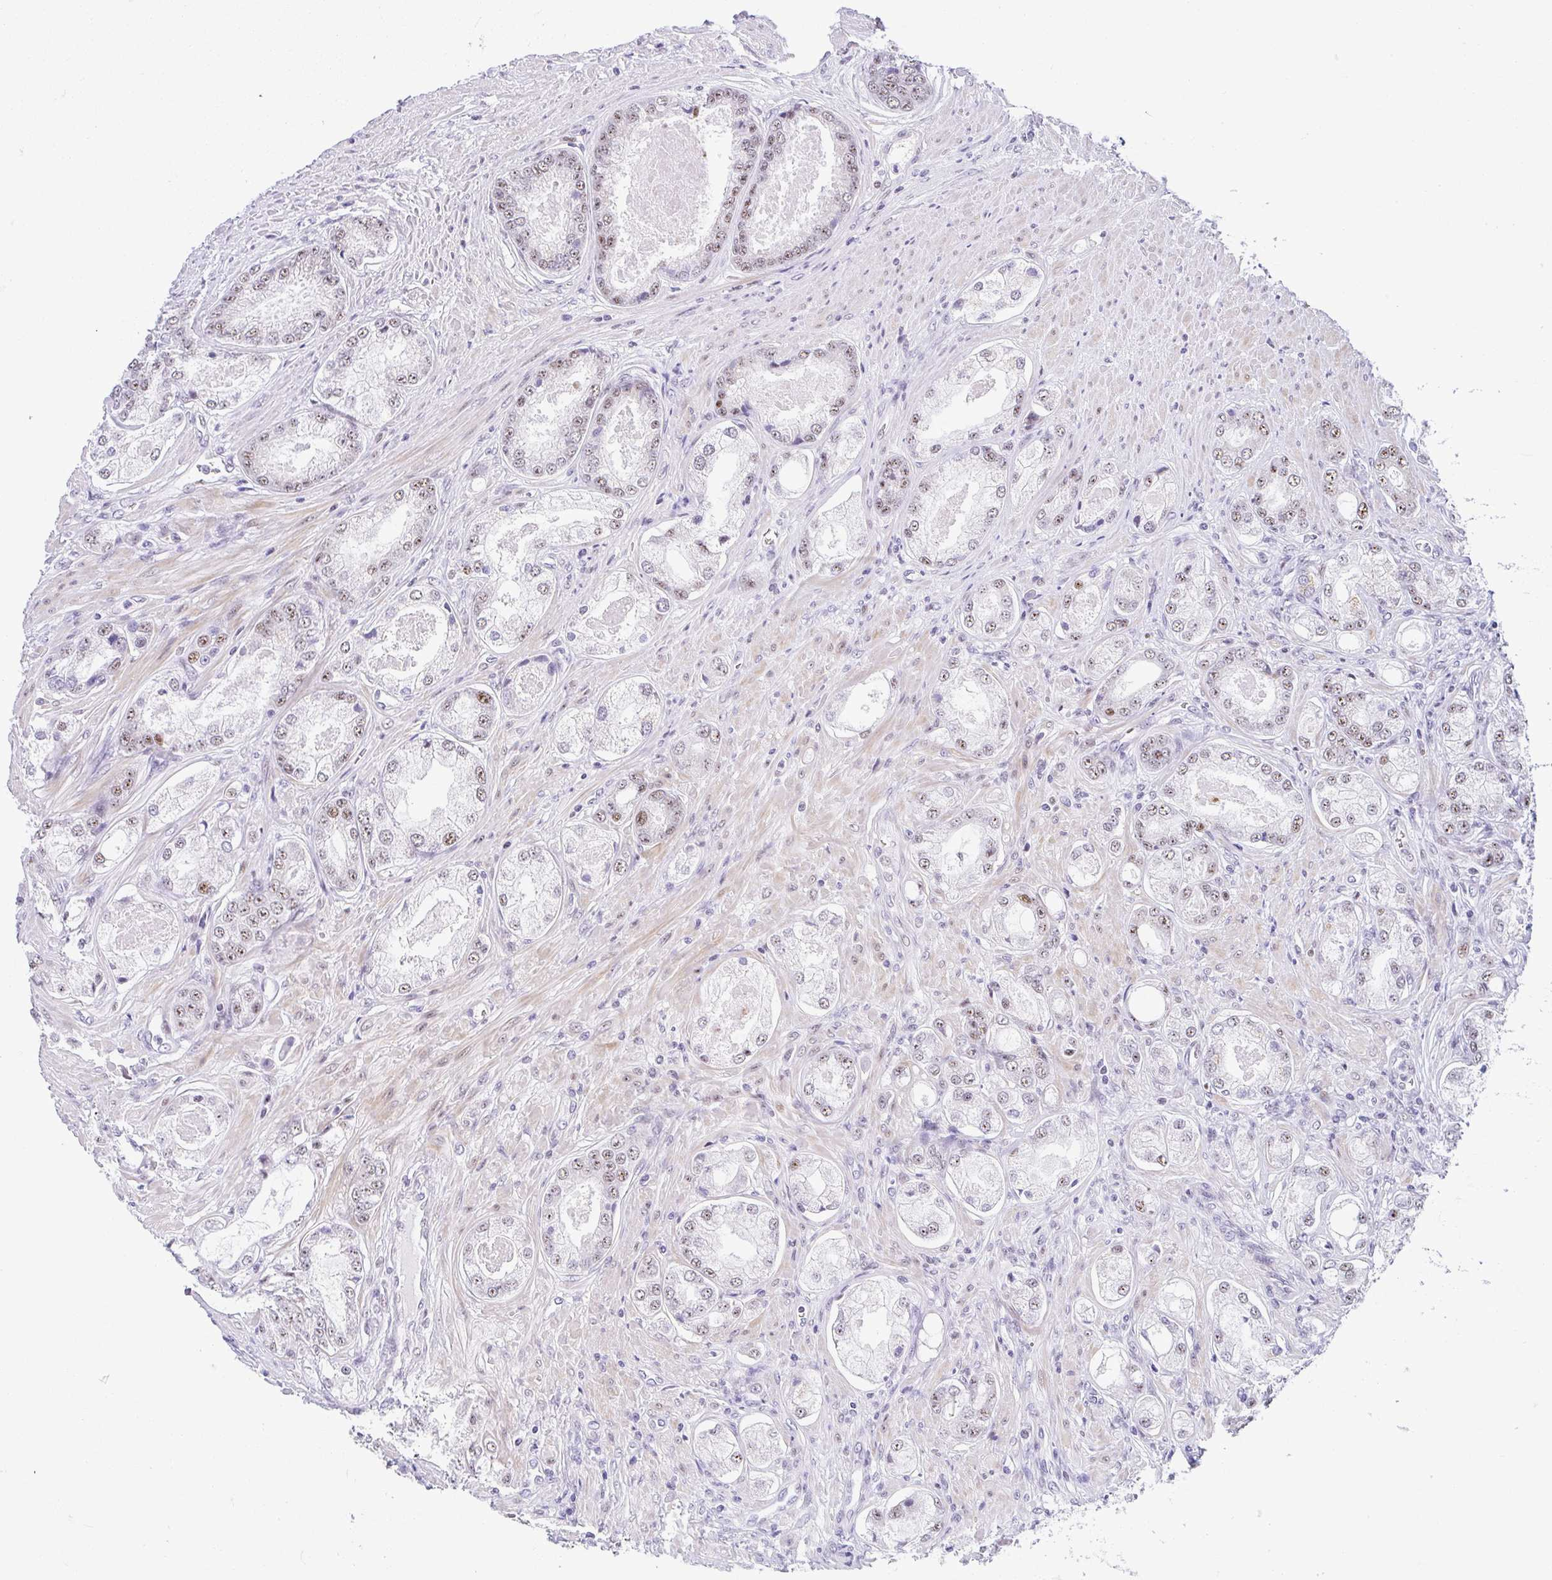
{"staining": {"intensity": "moderate", "quantity": "25%-75%", "location": "nuclear"}, "tissue": "prostate cancer", "cell_type": "Tumor cells", "image_type": "cancer", "snomed": [{"axis": "morphology", "description": "Adenocarcinoma, Low grade"}, {"axis": "topography", "description": "Prostate"}], "caption": "Prostate cancer stained for a protein (brown) displays moderate nuclear positive expression in about 25%-75% of tumor cells.", "gene": "NR1D2", "patient": {"sex": "male", "age": 68}}